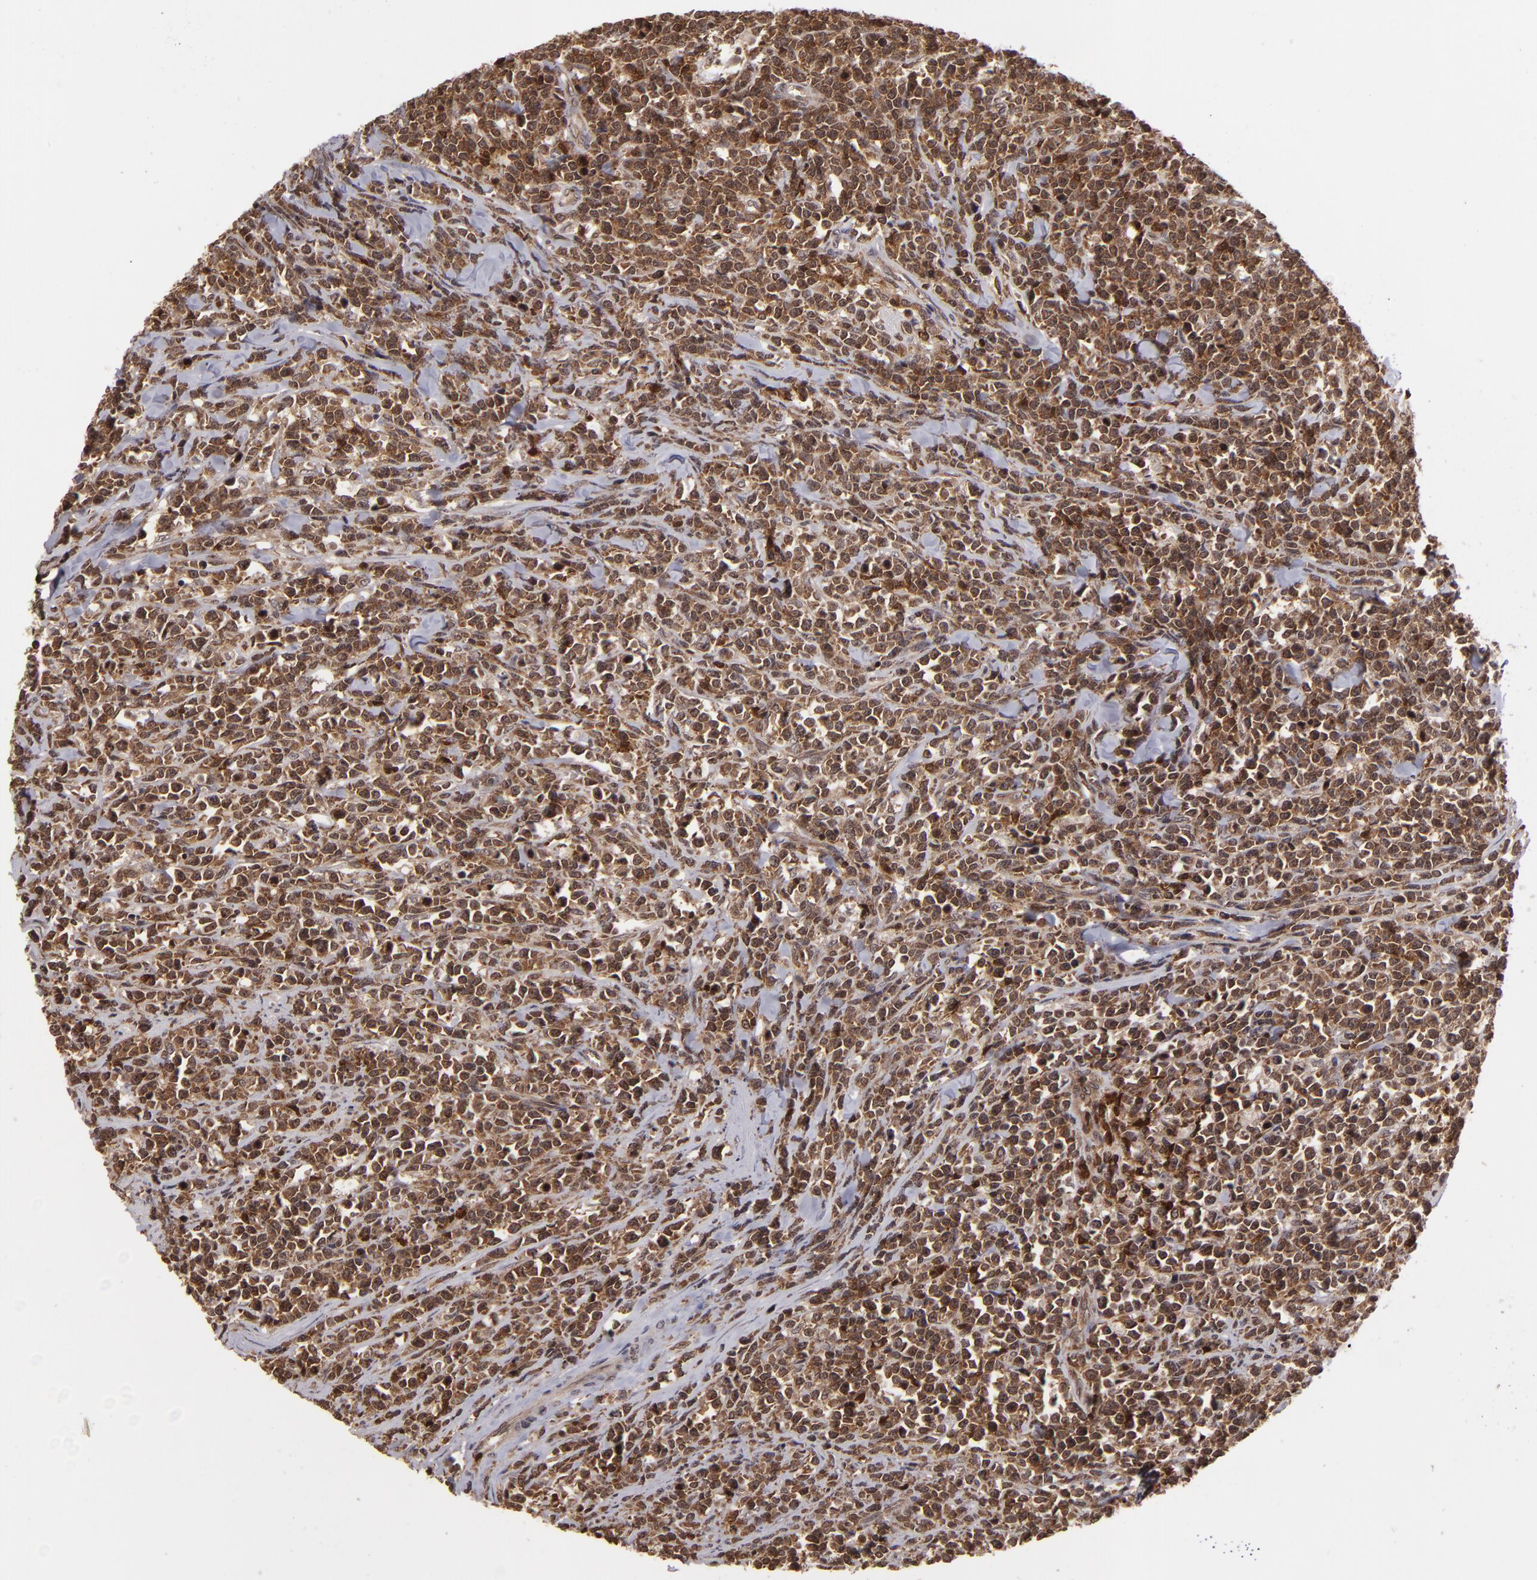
{"staining": {"intensity": "strong", "quantity": ">75%", "location": "cytoplasmic/membranous,nuclear"}, "tissue": "lymphoma", "cell_type": "Tumor cells", "image_type": "cancer", "snomed": [{"axis": "morphology", "description": "Malignant lymphoma, non-Hodgkin's type, High grade"}, {"axis": "topography", "description": "Small intestine"}, {"axis": "topography", "description": "Colon"}], "caption": "Malignant lymphoma, non-Hodgkin's type (high-grade) tissue reveals strong cytoplasmic/membranous and nuclear expression in about >75% of tumor cells, visualized by immunohistochemistry. The staining was performed using DAB, with brown indicating positive protein expression. Nuclei are stained blue with hematoxylin.", "gene": "ZBTB33", "patient": {"sex": "male", "age": 8}}